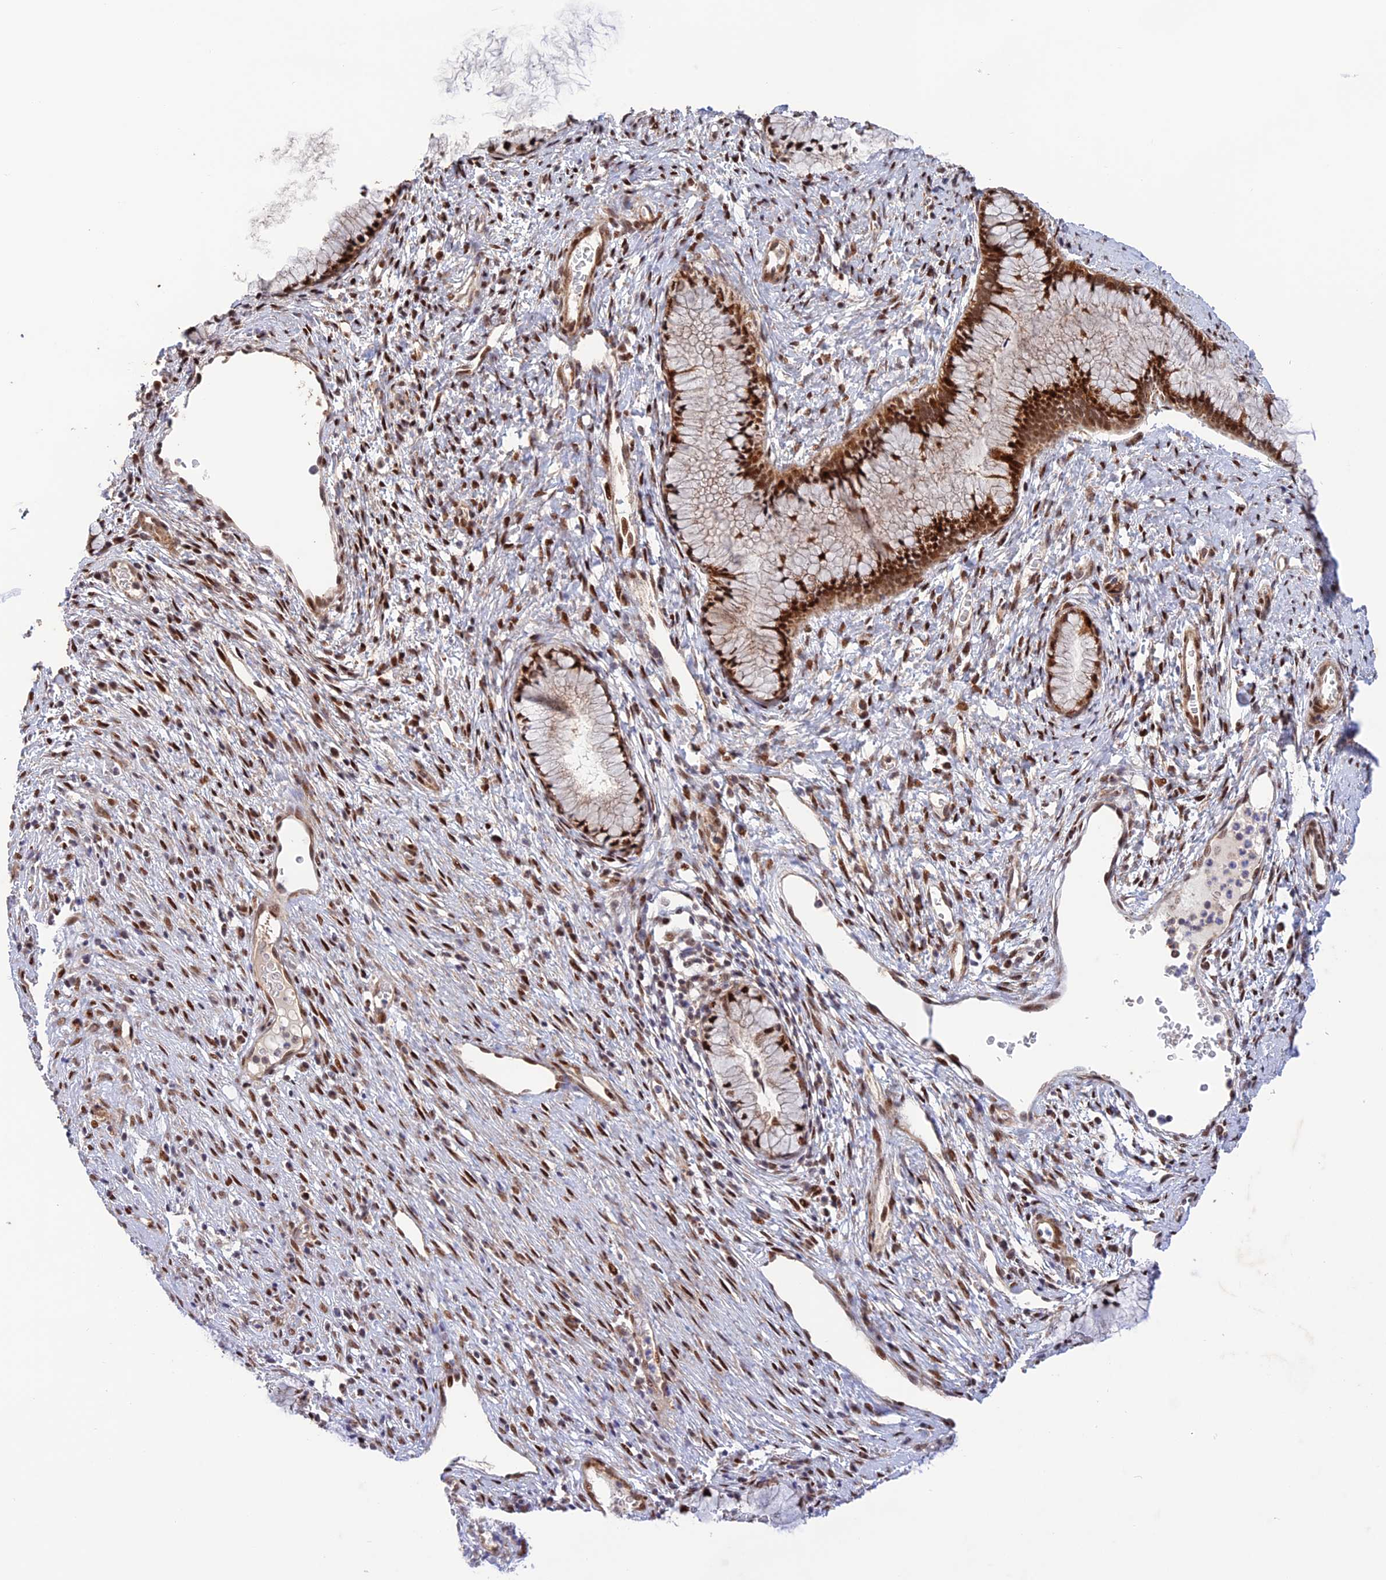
{"staining": {"intensity": "strong", "quantity": "25%-75%", "location": "cytoplasmic/membranous,nuclear"}, "tissue": "cervix", "cell_type": "Glandular cells", "image_type": "normal", "snomed": [{"axis": "morphology", "description": "Normal tissue, NOS"}, {"axis": "topography", "description": "Cervix"}], "caption": "Protein positivity by immunohistochemistry shows strong cytoplasmic/membranous,nuclear positivity in about 25%-75% of glandular cells in normal cervix.", "gene": "WDR55", "patient": {"sex": "female", "age": 42}}